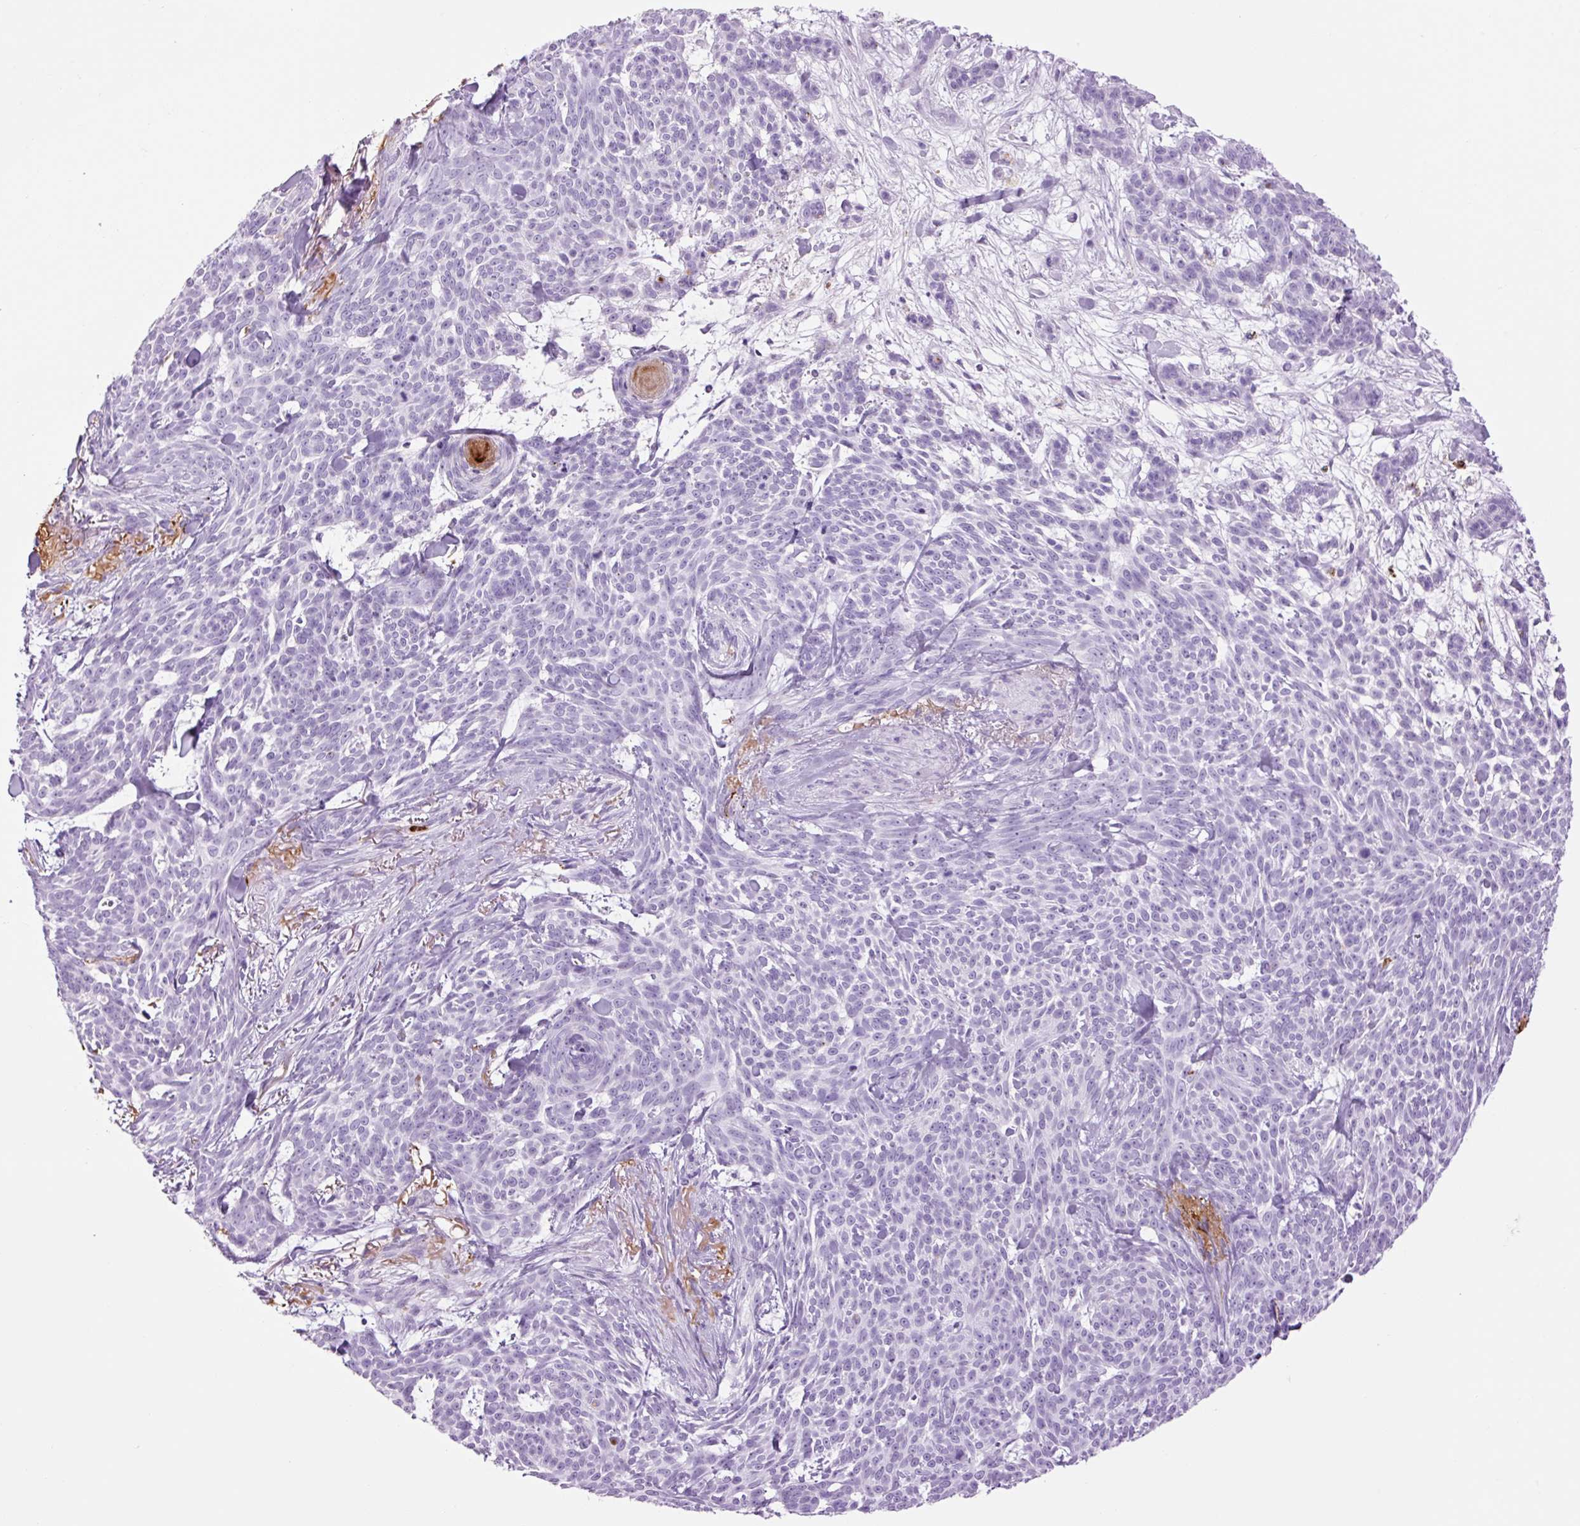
{"staining": {"intensity": "negative", "quantity": "none", "location": "none"}, "tissue": "skin cancer", "cell_type": "Tumor cells", "image_type": "cancer", "snomed": [{"axis": "morphology", "description": "Basal cell carcinoma"}, {"axis": "topography", "description": "Skin"}], "caption": "There is no significant expression in tumor cells of basal cell carcinoma (skin).", "gene": "LYZ", "patient": {"sex": "female", "age": 93}}